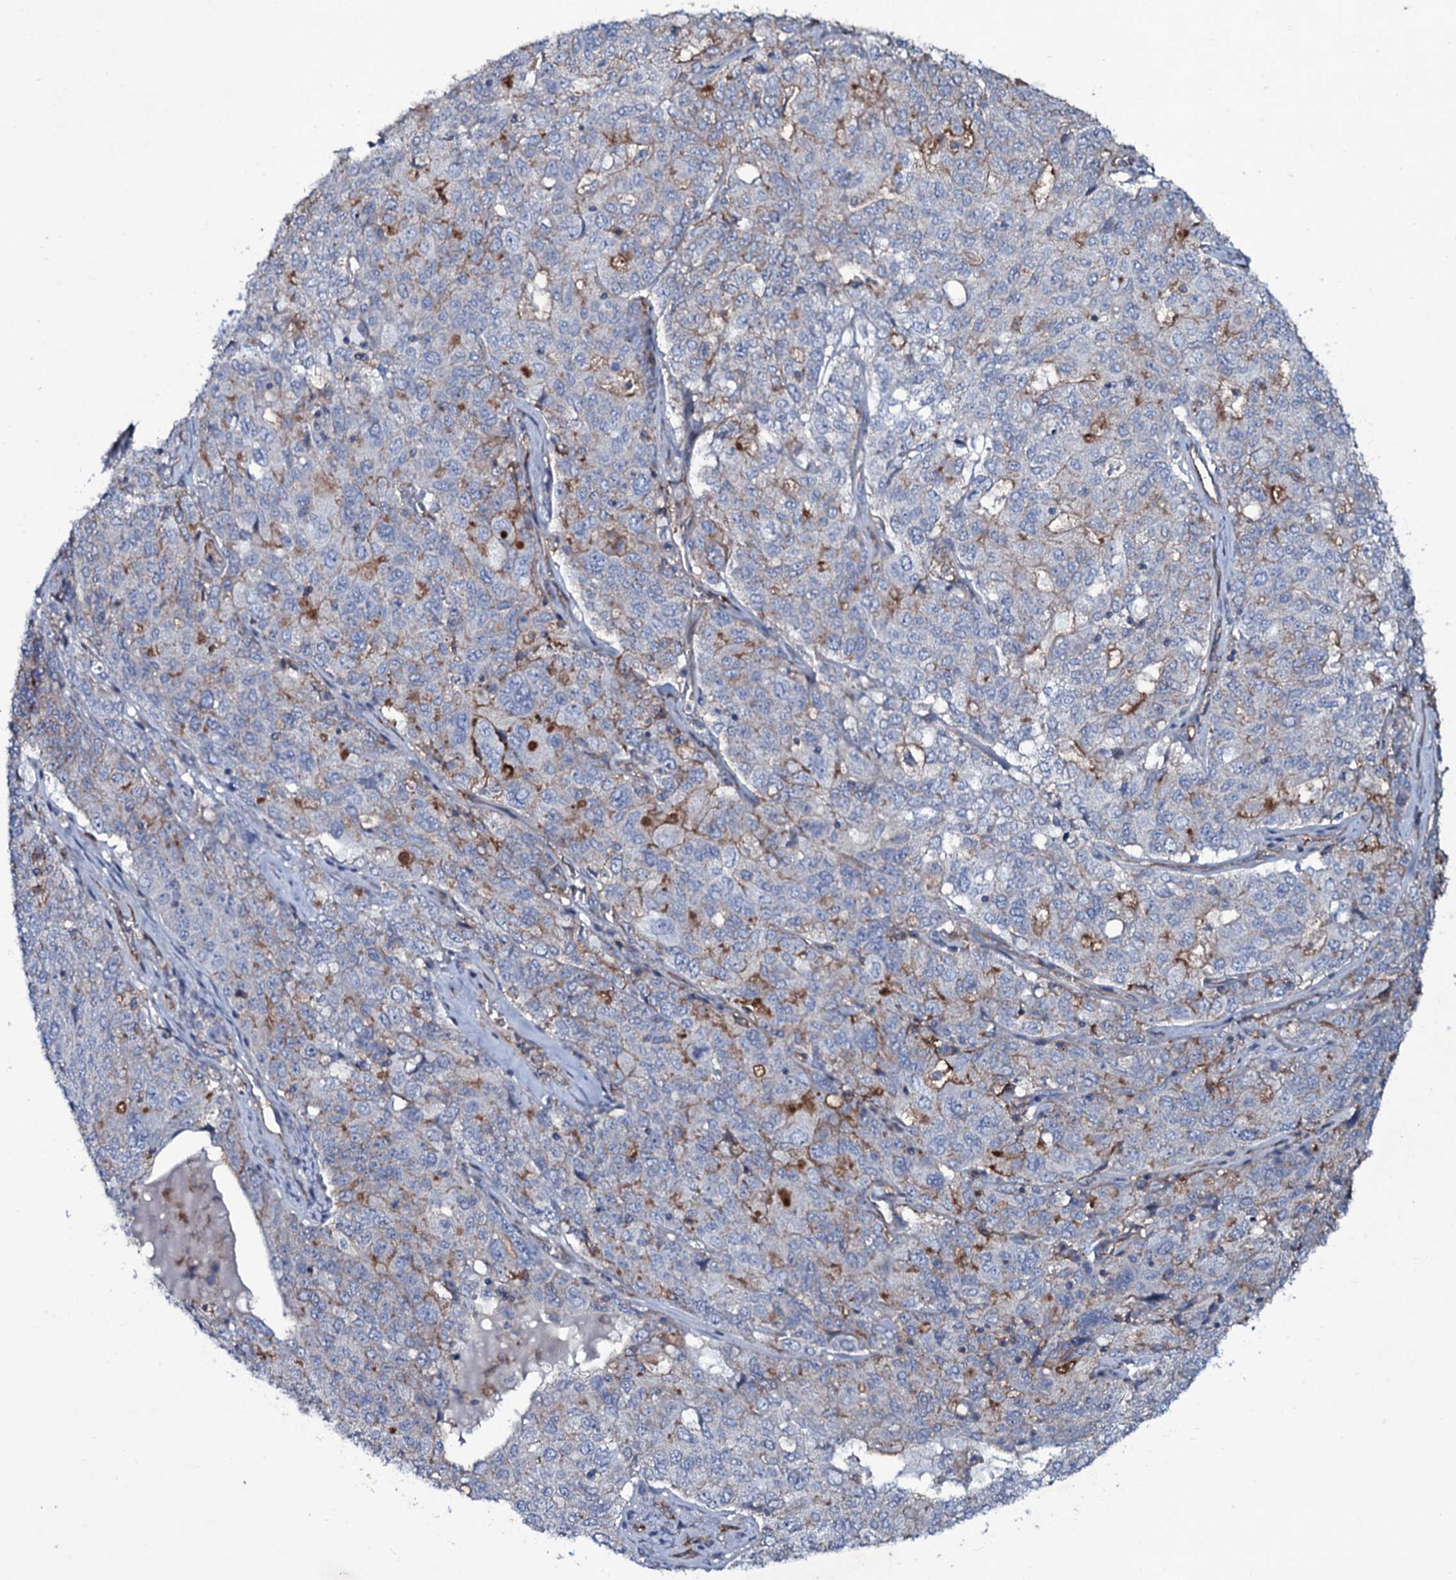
{"staining": {"intensity": "moderate", "quantity": "<25%", "location": "cytoplasmic/membranous"}, "tissue": "ovarian cancer", "cell_type": "Tumor cells", "image_type": "cancer", "snomed": [{"axis": "morphology", "description": "Carcinoma, endometroid"}, {"axis": "topography", "description": "Ovary"}], "caption": "Immunohistochemistry (IHC) staining of ovarian cancer, which demonstrates low levels of moderate cytoplasmic/membranous expression in approximately <25% of tumor cells indicating moderate cytoplasmic/membranous protein staining. The staining was performed using DAB (brown) for protein detection and nuclei were counterstained in hematoxylin (blue).", "gene": "SNAP23", "patient": {"sex": "female", "age": 62}}